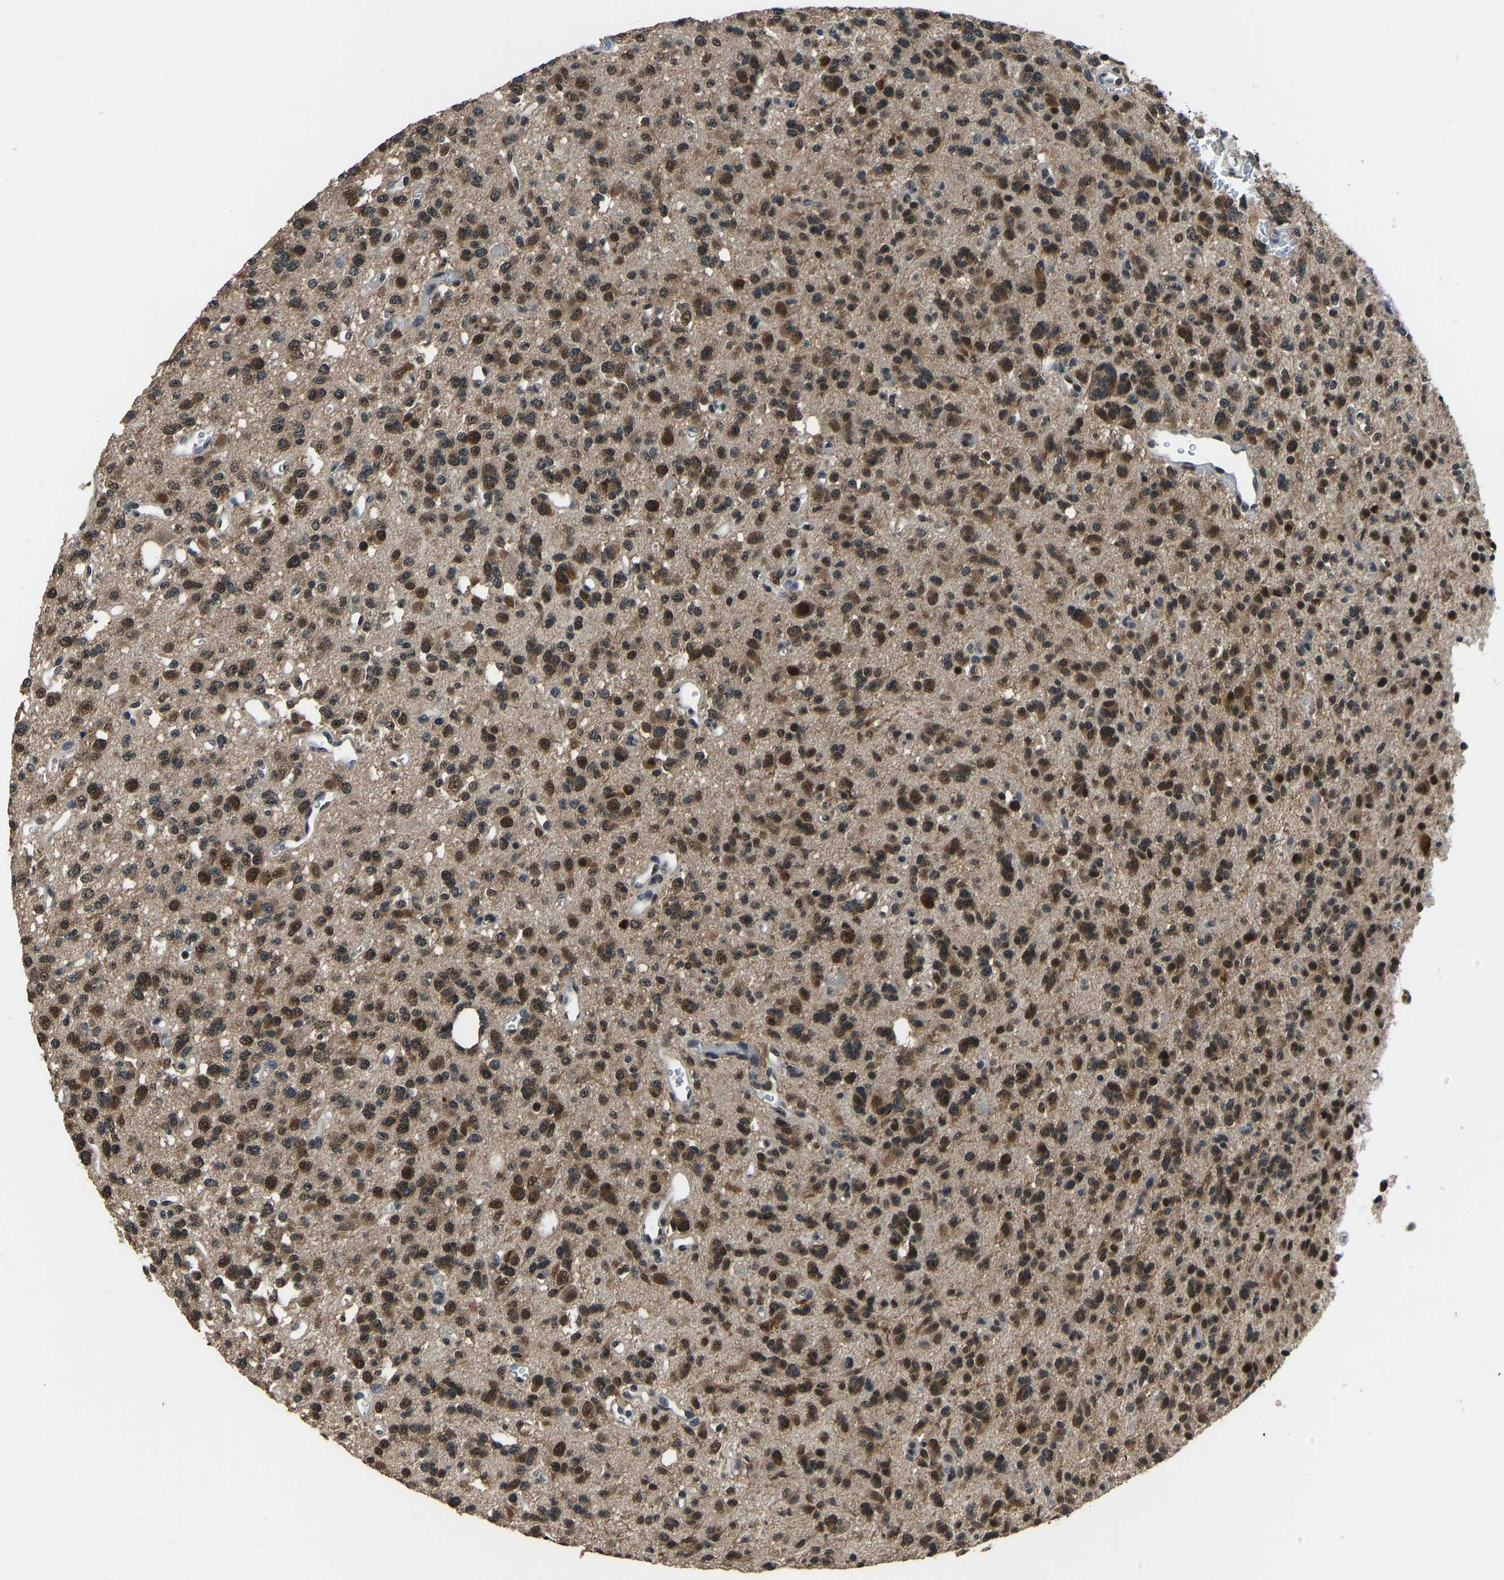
{"staining": {"intensity": "moderate", "quantity": ">75%", "location": "cytoplasmic/membranous,nuclear"}, "tissue": "glioma", "cell_type": "Tumor cells", "image_type": "cancer", "snomed": [{"axis": "morphology", "description": "Glioma, malignant, Low grade"}, {"axis": "topography", "description": "Brain"}], "caption": "A medium amount of moderate cytoplasmic/membranous and nuclear positivity is identified in about >75% of tumor cells in malignant low-grade glioma tissue.", "gene": "TOX4", "patient": {"sex": "male", "age": 38}}